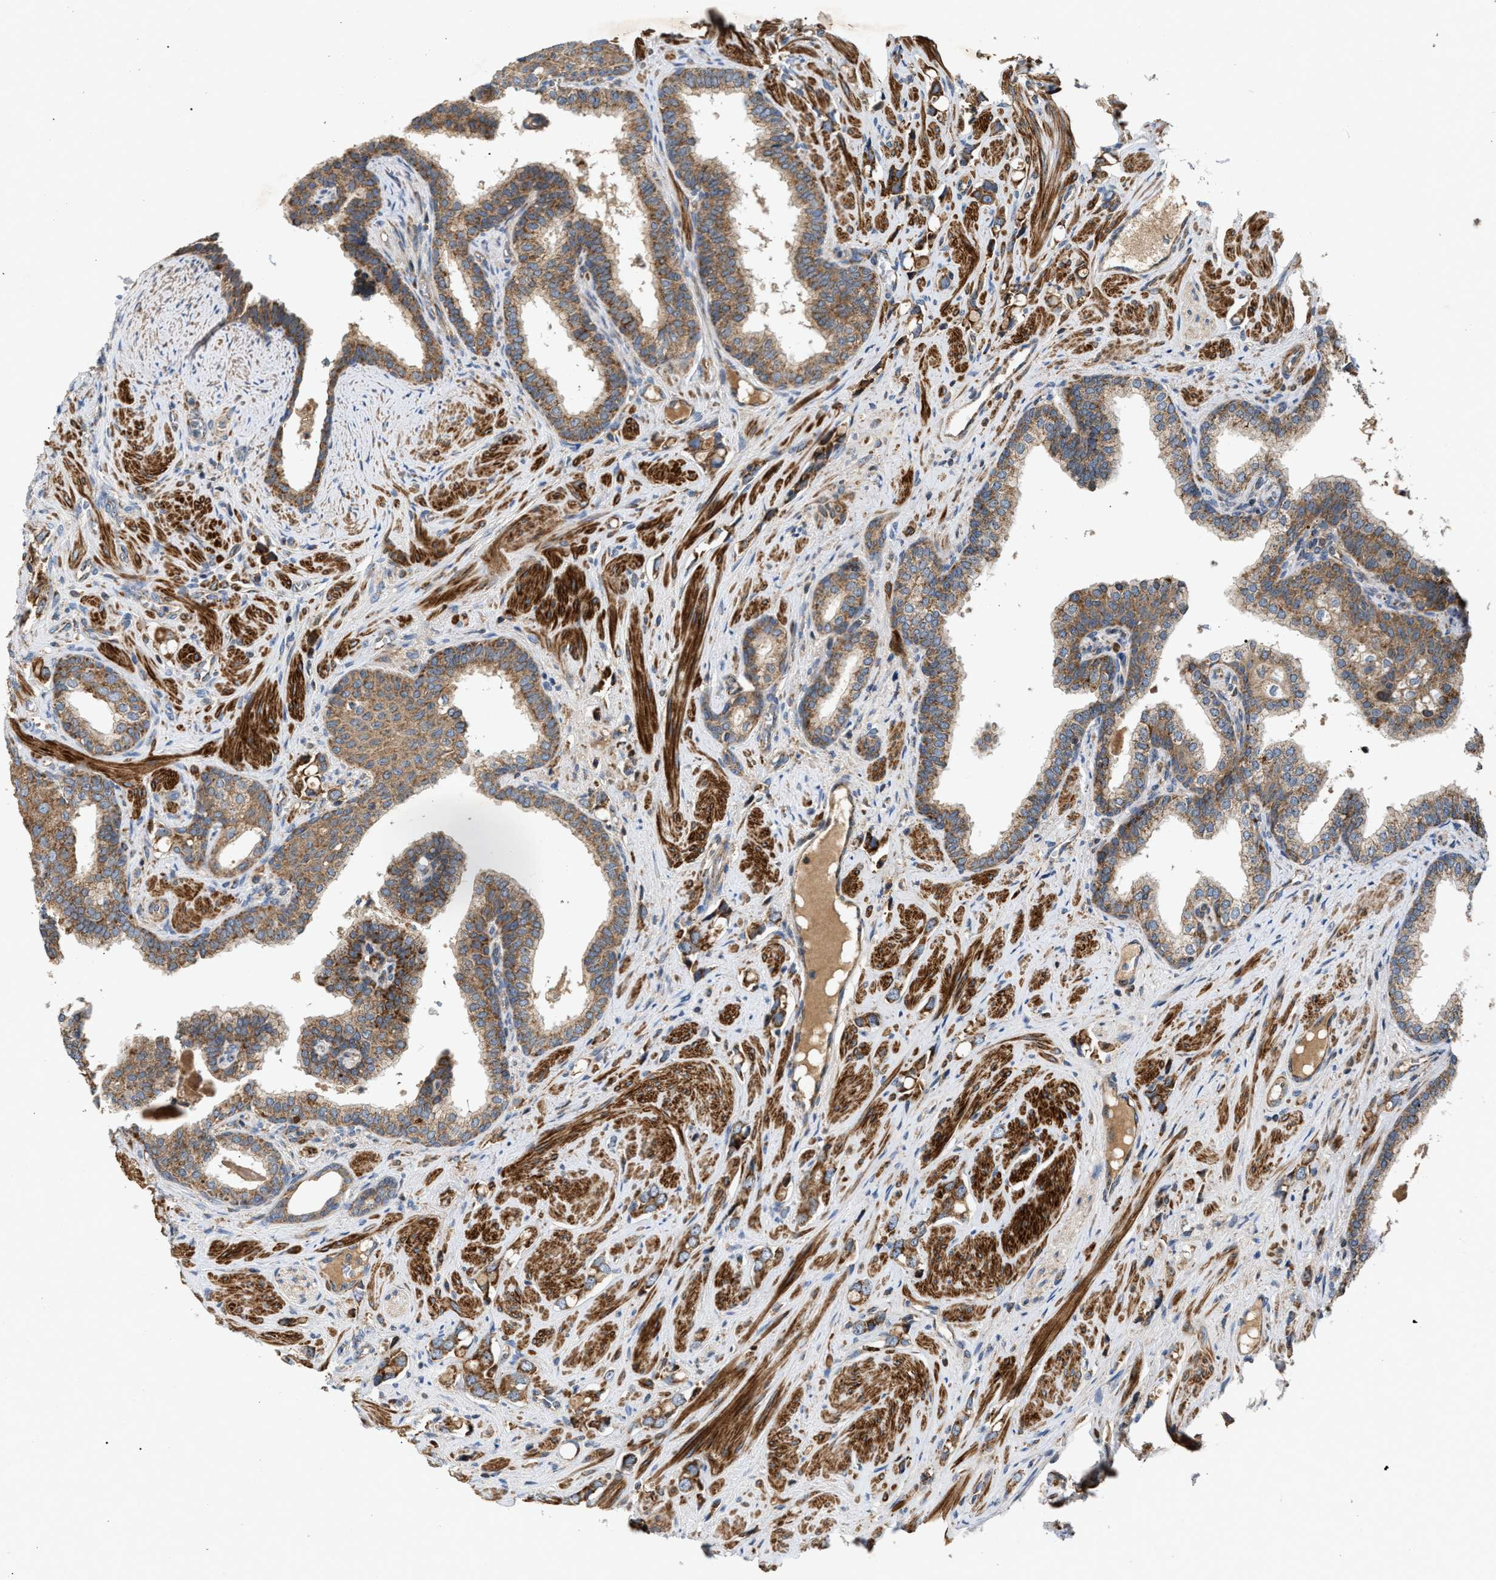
{"staining": {"intensity": "moderate", "quantity": ">75%", "location": "cytoplasmic/membranous"}, "tissue": "prostate cancer", "cell_type": "Tumor cells", "image_type": "cancer", "snomed": [{"axis": "morphology", "description": "Adenocarcinoma, High grade"}, {"axis": "topography", "description": "Prostate"}], "caption": "Moderate cytoplasmic/membranous staining is appreciated in about >75% of tumor cells in prostate cancer.", "gene": "TACO1", "patient": {"sex": "male", "age": 52}}